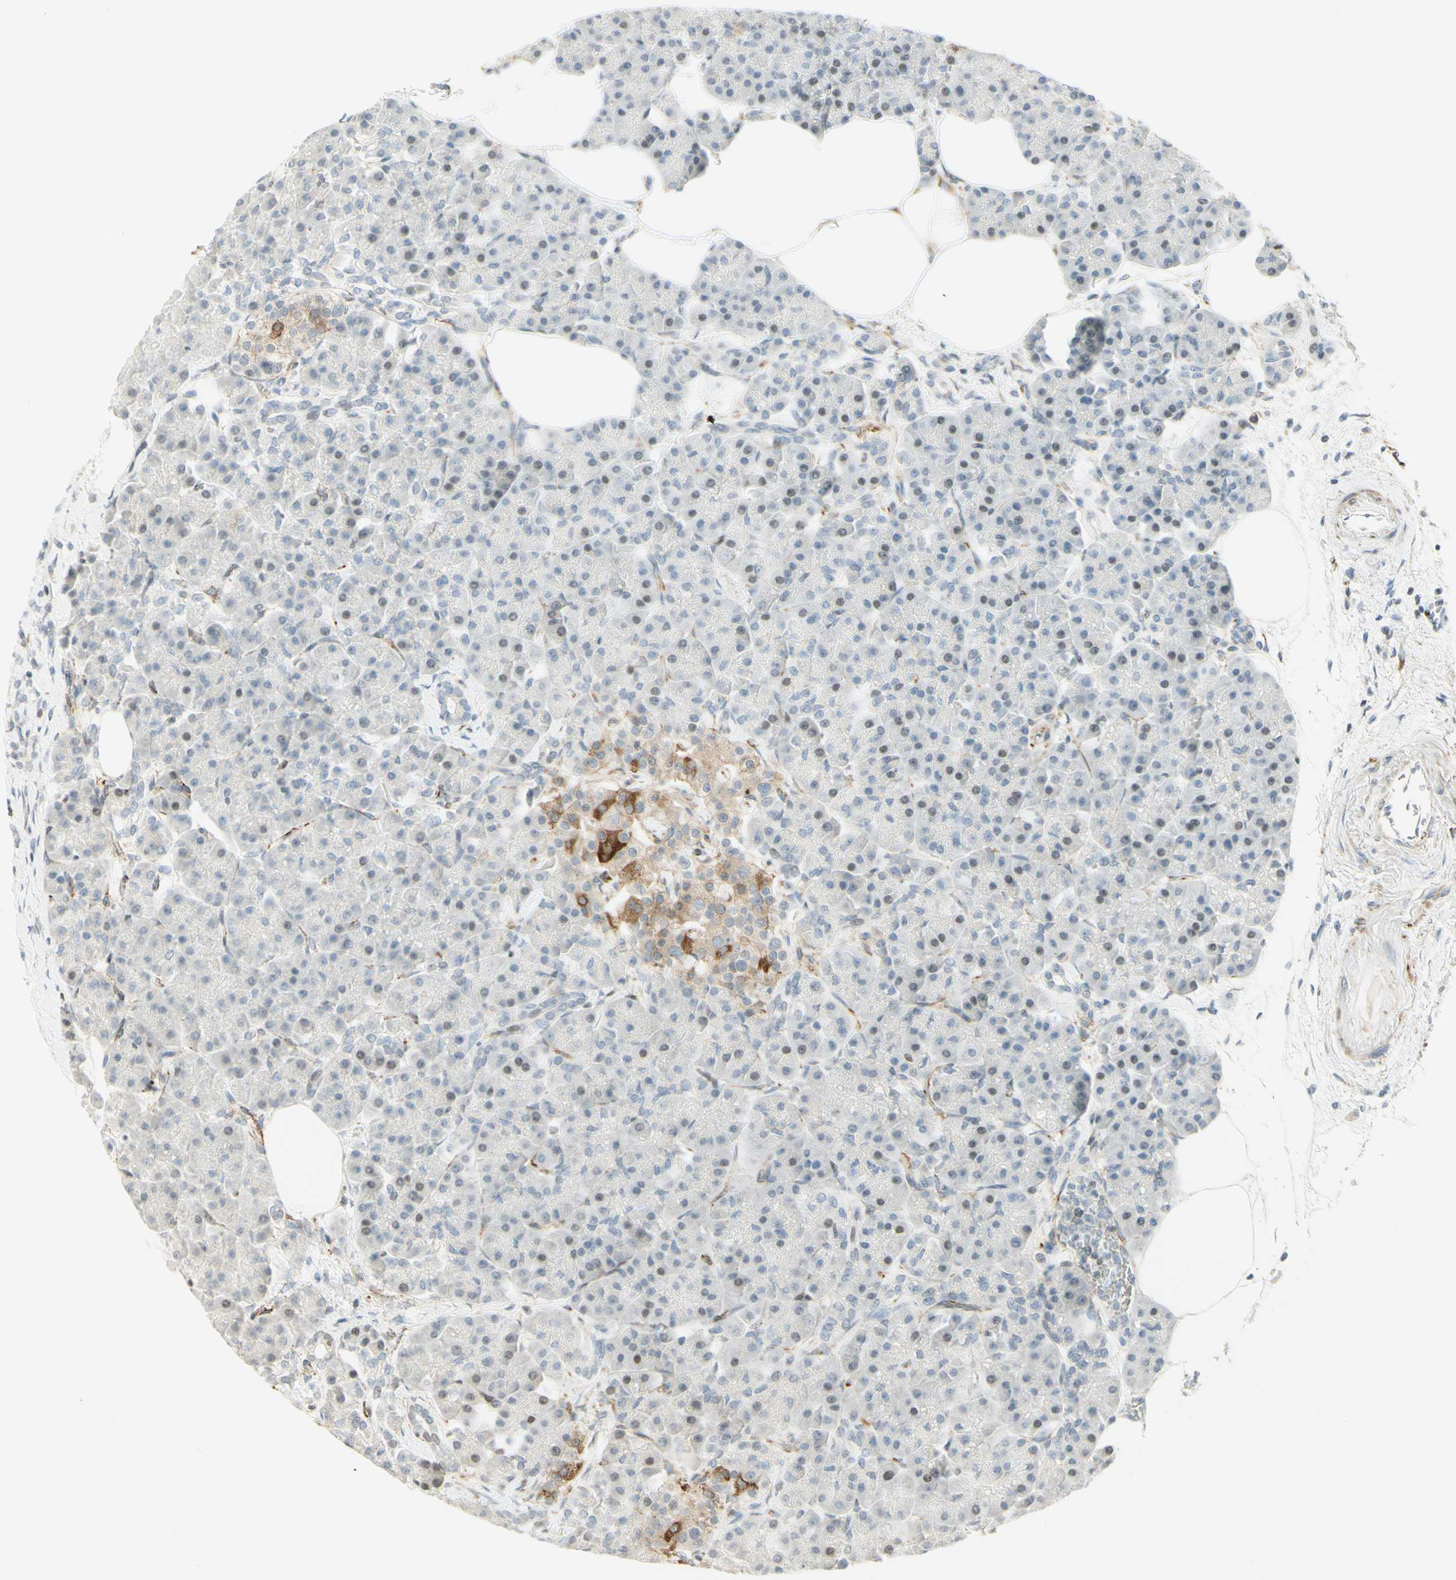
{"staining": {"intensity": "negative", "quantity": "none", "location": "none"}, "tissue": "pancreas", "cell_type": "Exocrine glandular cells", "image_type": "normal", "snomed": [{"axis": "morphology", "description": "Normal tissue, NOS"}, {"axis": "topography", "description": "Pancreas"}], "caption": "An immunohistochemistry photomicrograph of benign pancreas is shown. There is no staining in exocrine glandular cells of pancreas.", "gene": "MAP1B", "patient": {"sex": "female", "age": 70}}